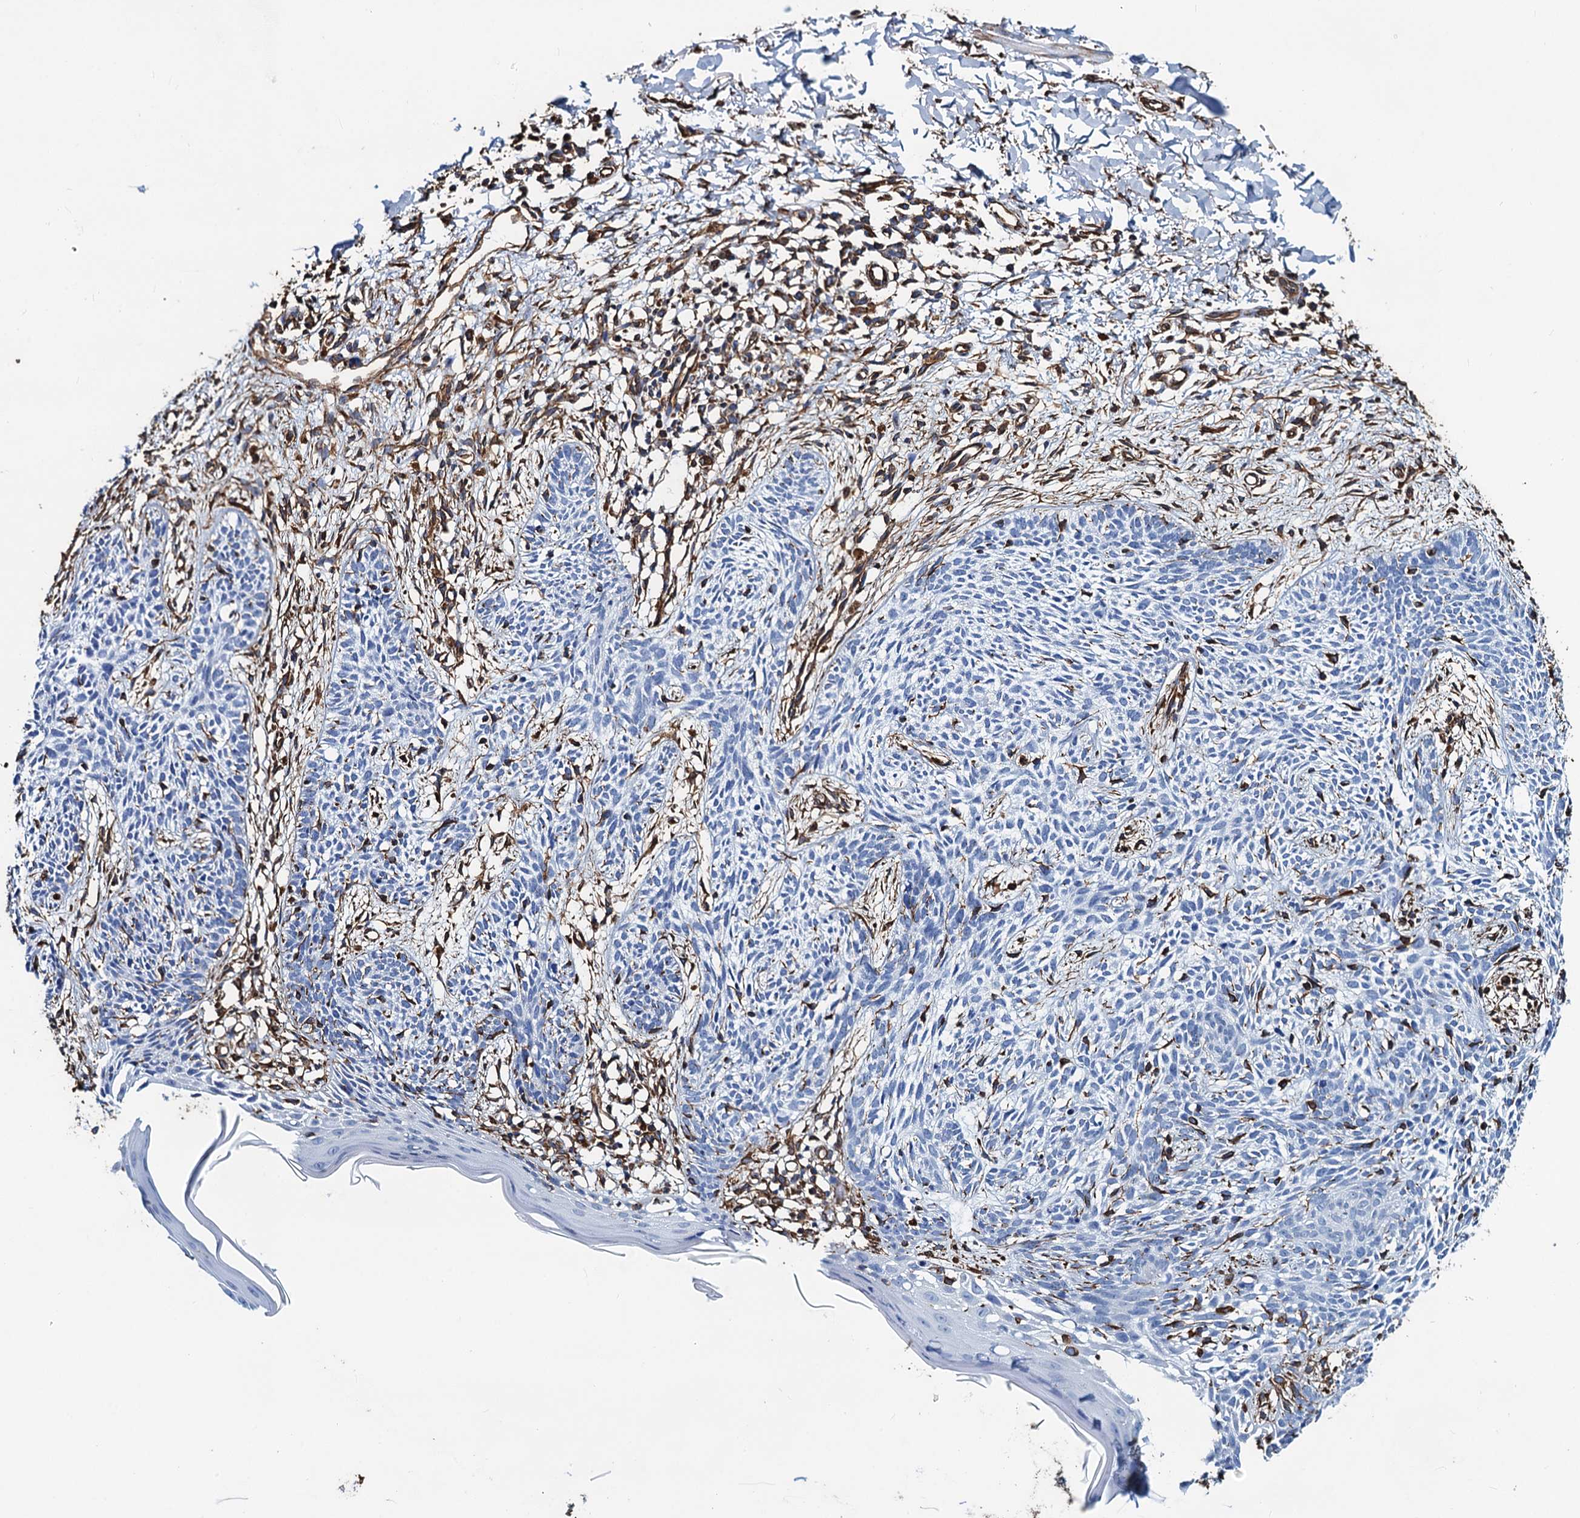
{"staining": {"intensity": "negative", "quantity": "none", "location": "none"}, "tissue": "skin cancer", "cell_type": "Tumor cells", "image_type": "cancer", "snomed": [{"axis": "morphology", "description": "Basal cell carcinoma"}, {"axis": "topography", "description": "Skin"}], "caption": "There is no significant staining in tumor cells of basal cell carcinoma (skin). The staining was performed using DAB (3,3'-diaminobenzidine) to visualize the protein expression in brown, while the nuclei were stained in blue with hematoxylin (Magnification: 20x).", "gene": "PGM2", "patient": {"sex": "female", "age": 66}}